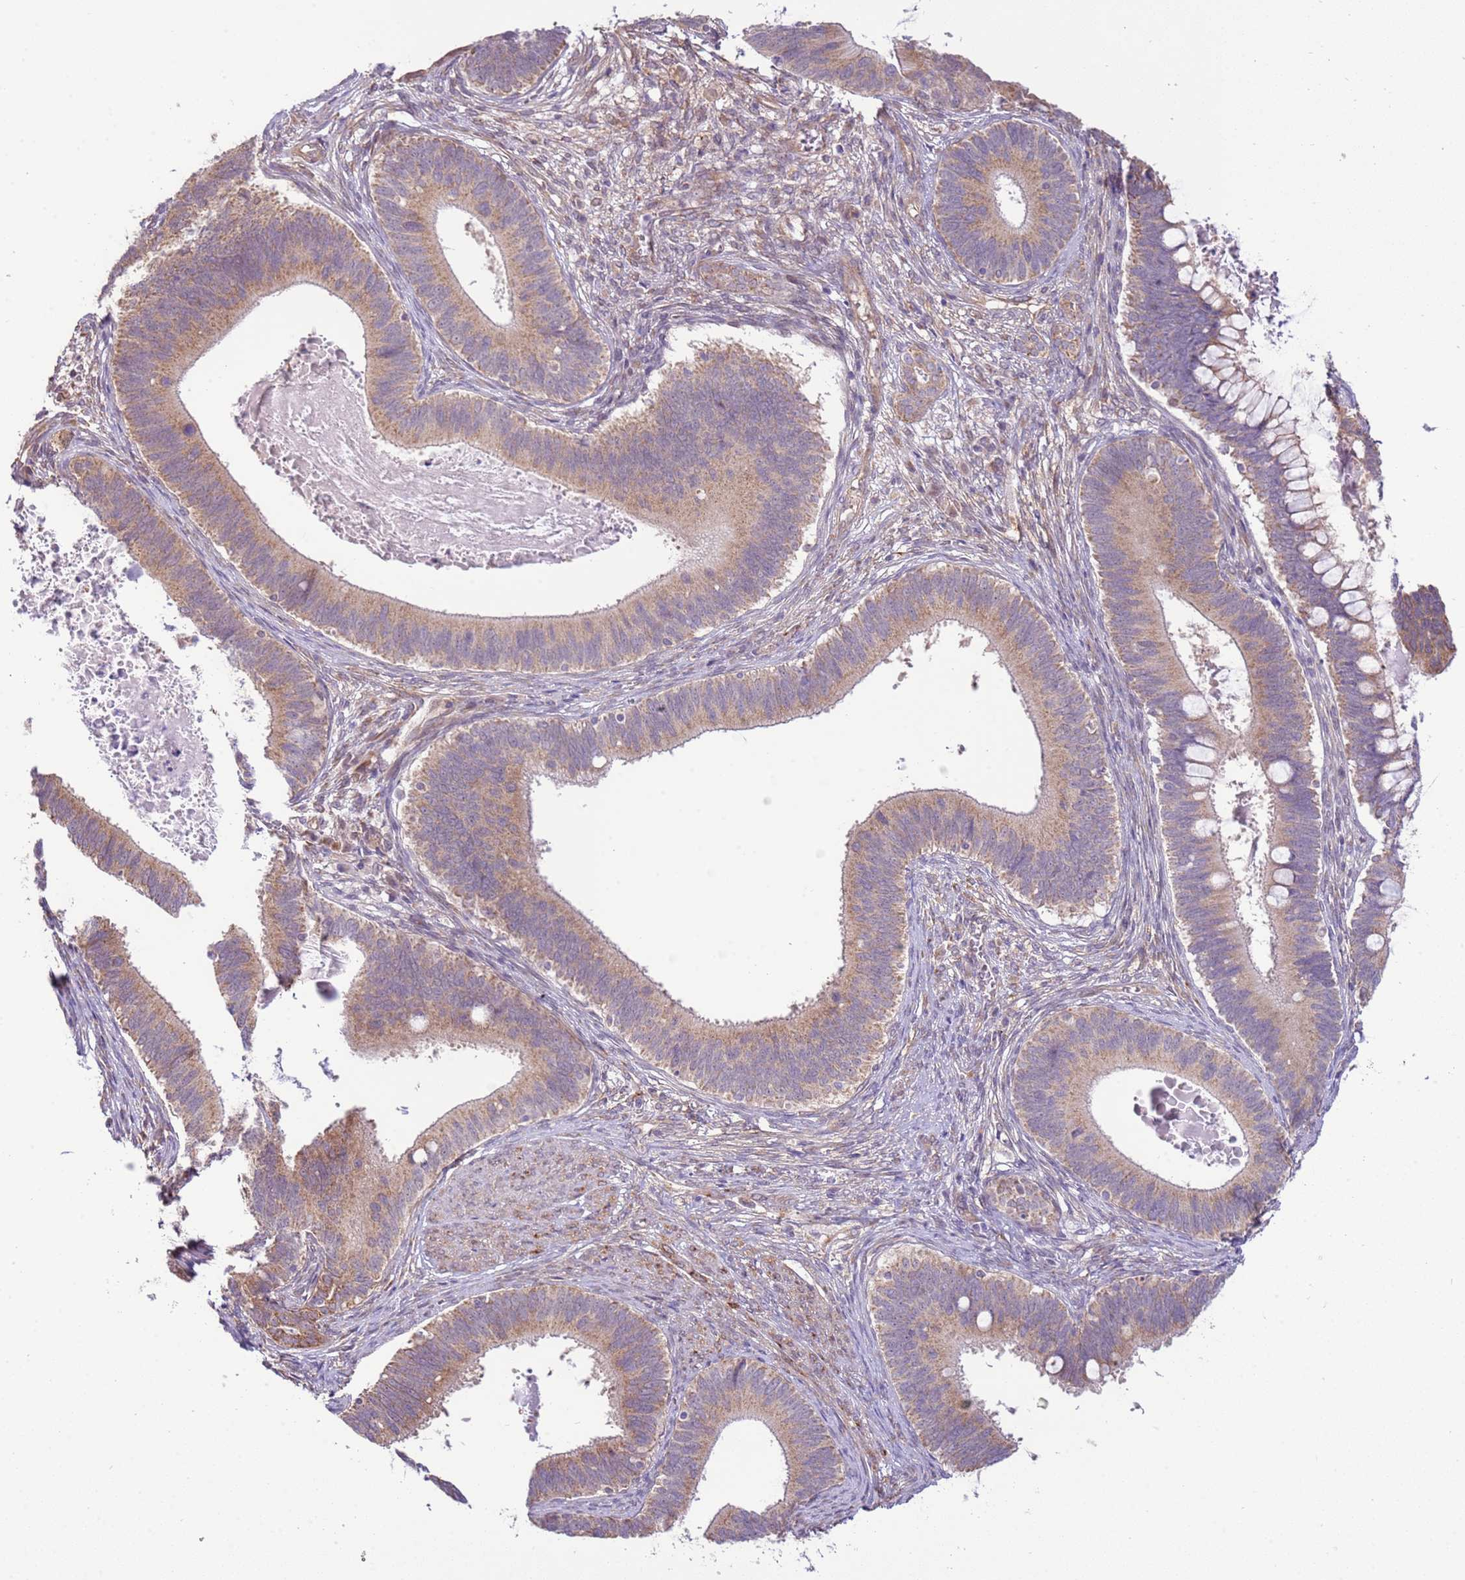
{"staining": {"intensity": "weak", "quantity": "25%-75%", "location": "cytoplasmic/membranous"}, "tissue": "cervical cancer", "cell_type": "Tumor cells", "image_type": "cancer", "snomed": [{"axis": "morphology", "description": "Adenocarcinoma, NOS"}, {"axis": "topography", "description": "Cervix"}], "caption": "A brown stain highlights weak cytoplasmic/membranous staining of a protein in cervical cancer tumor cells.", "gene": "SCARA3", "patient": {"sex": "female", "age": 42}}